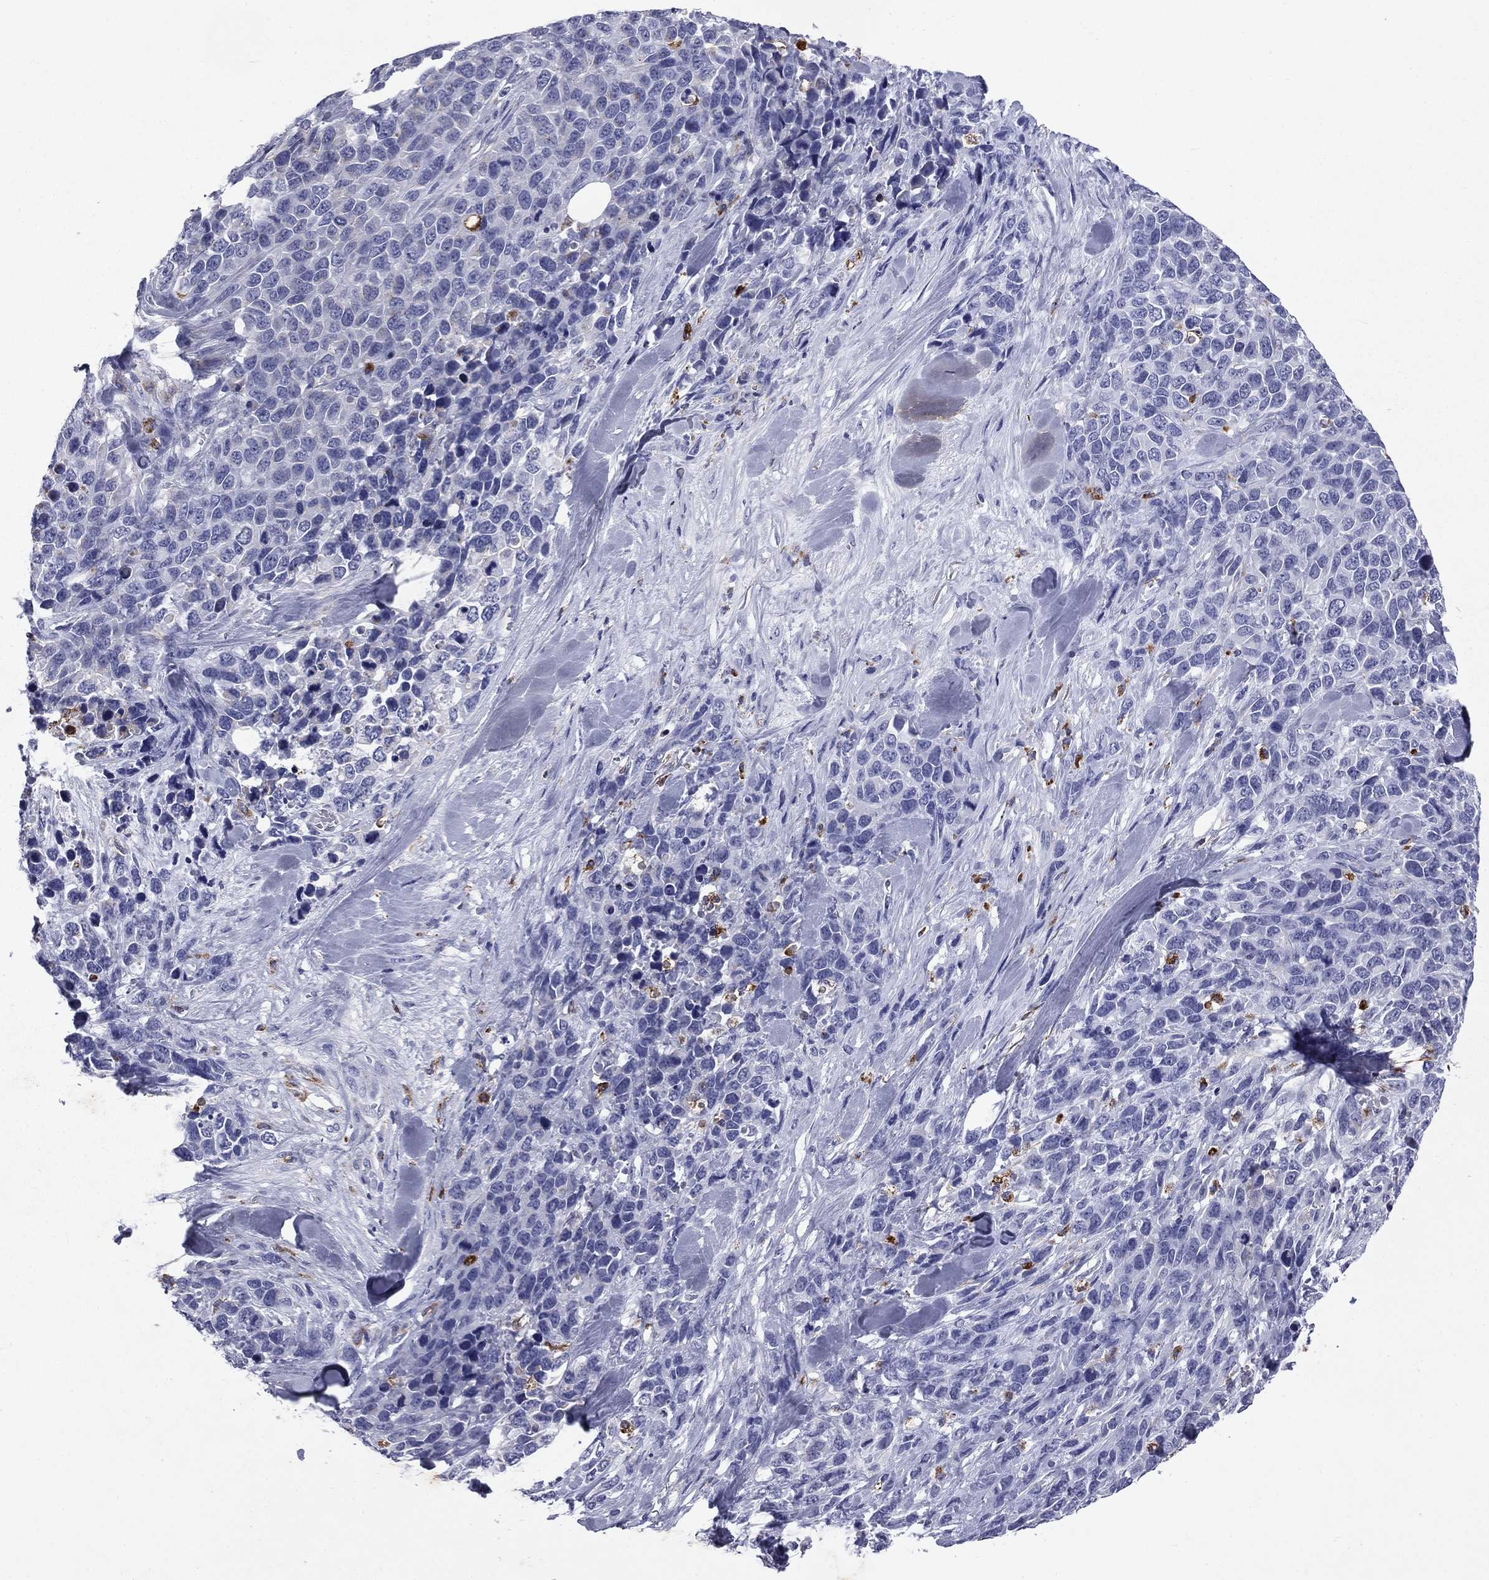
{"staining": {"intensity": "negative", "quantity": "none", "location": "none"}, "tissue": "melanoma", "cell_type": "Tumor cells", "image_type": "cancer", "snomed": [{"axis": "morphology", "description": "Malignant melanoma, Metastatic site"}, {"axis": "topography", "description": "Skin"}], "caption": "Photomicrograph shows no protein positivity in tumor cells of malignant melanoma (metastatic site) tissue. The staining is performed using DAB brown chromogen with nuclei counter-stained in using hematoxylin.", "gene": "MADCAM1", "patient": {"sex": "male", "age": 84}}